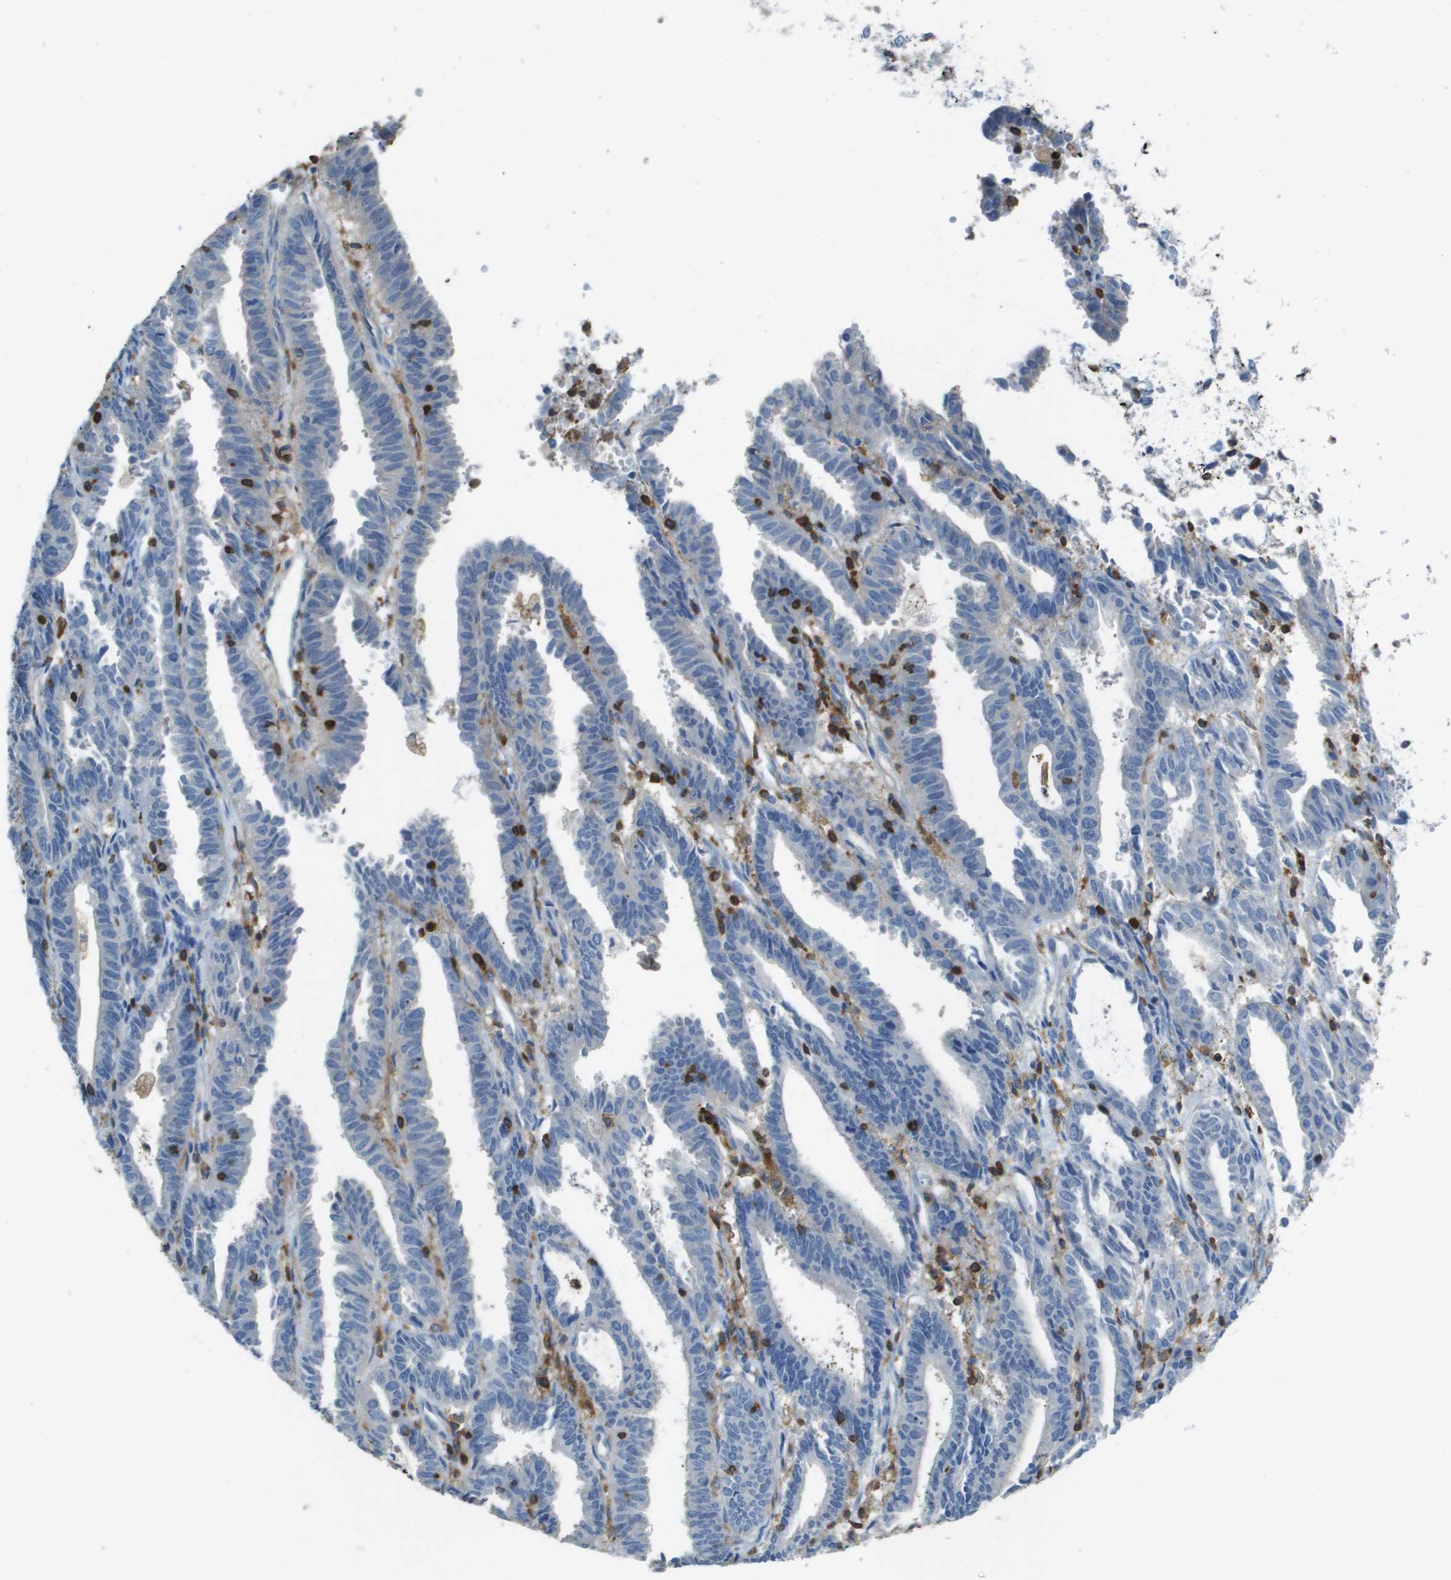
{"staining": {"intensity": "negative", "quantity": "none", "location": "none"}, "tissue": "endometrial cancer", "cell_type": "Tumor cells", "image_type": "cancer", "snomed": [{"axis": "morphology", "description": "Adenocarcinoma, NOS"}, {"axis": "topography", "description": "Uterus"}], "caption": "This is an immunohistochemistry micrograph of human endometrial cancer. There is no staining in tumor cells.", "gene": "APBB1IP", "patient": {"sex": "female", "age": 83}}